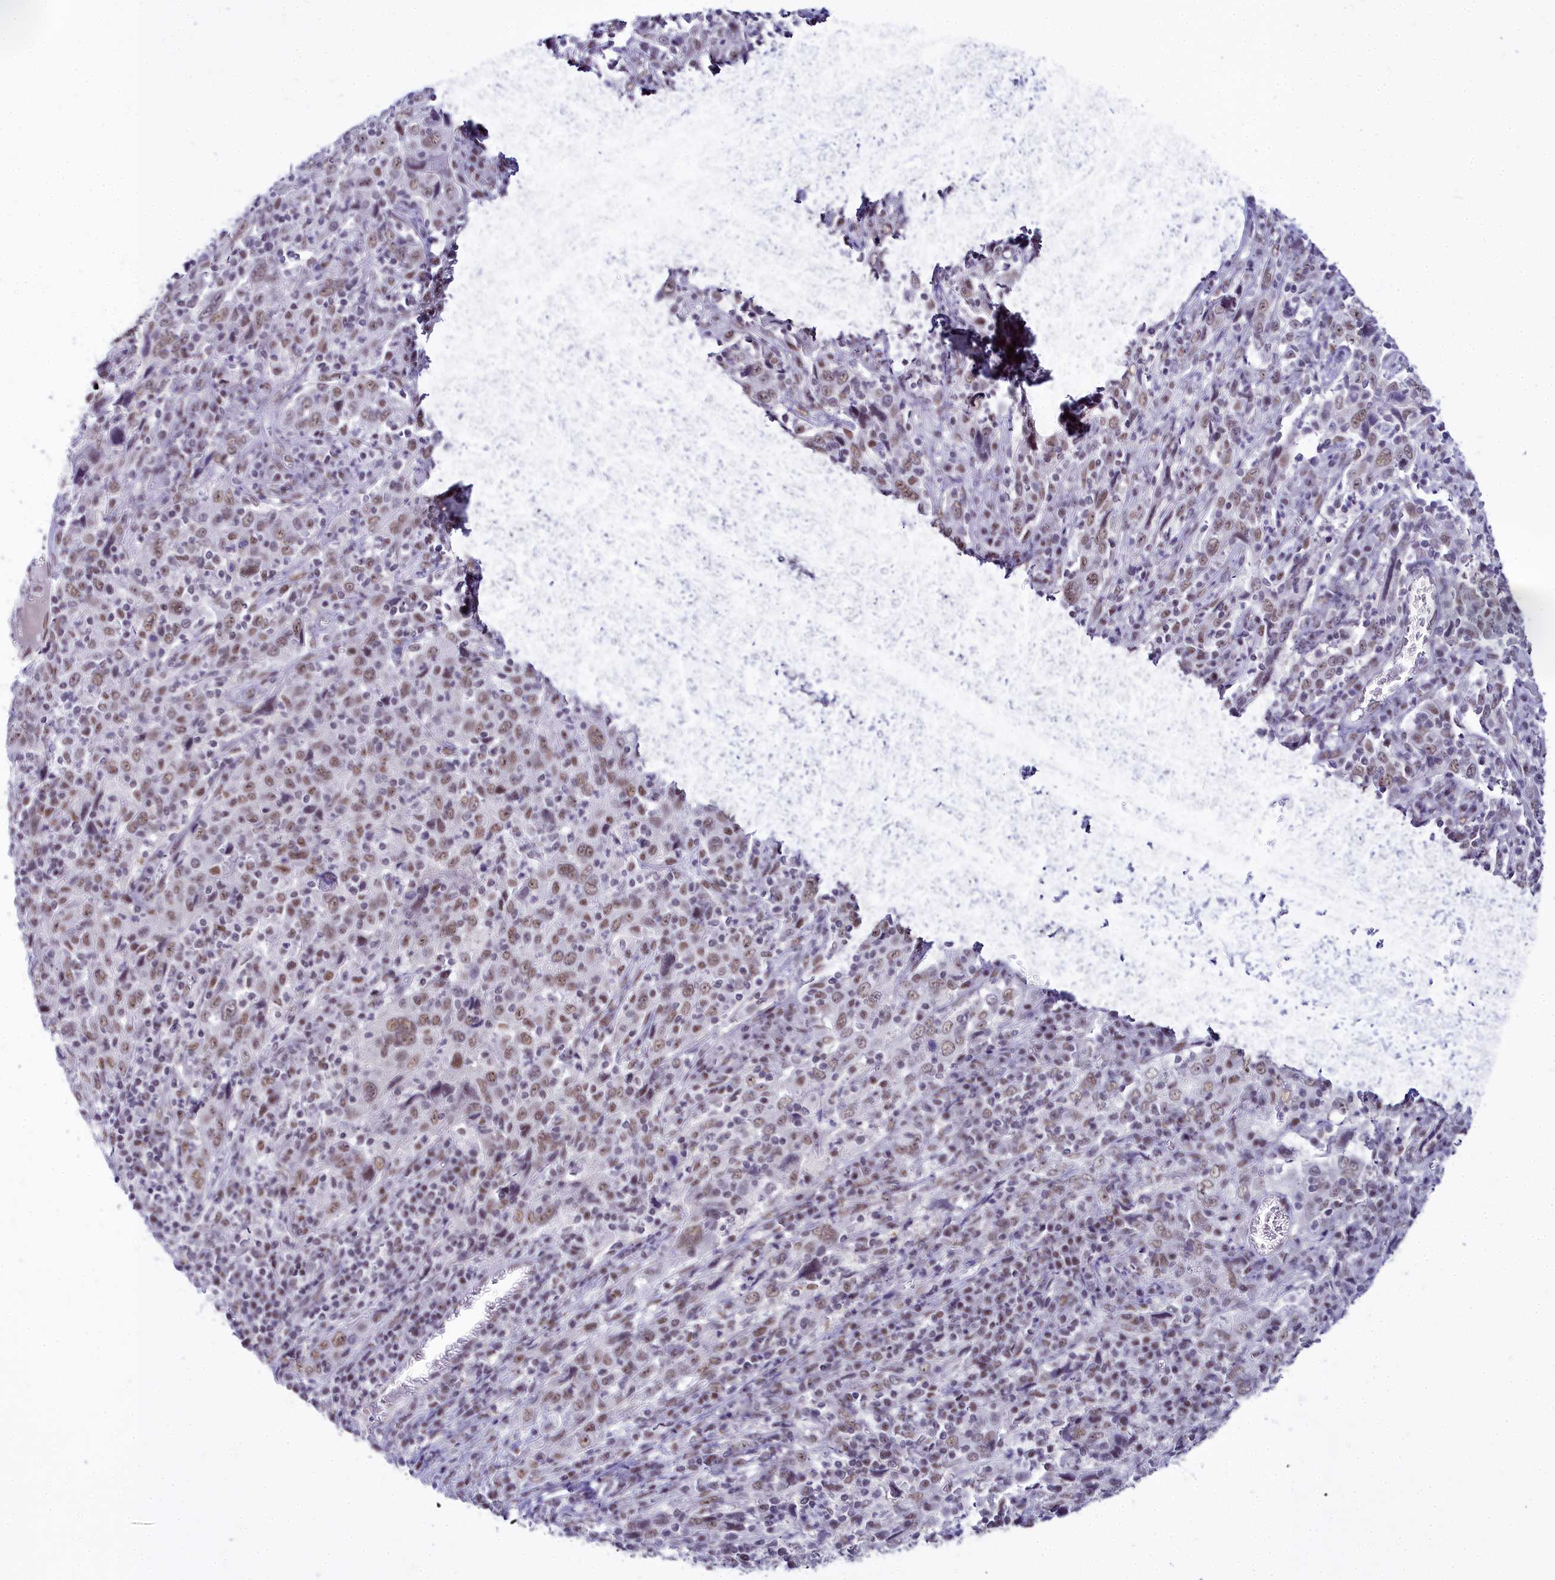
{"staining": {"intensity": "moderate", "quantity": ">75%", "location": "nuclear"}, "tissue": "cervical cancer", "cell_type": "Tumor cells", "image_type": "cancer", "snomed": [{"axis": "morphology", "description": "Squamous cell carcinoma, NOS"}, {"axis": "topography", "description": "Cervix"}], "caption": "Immunohistochemical staining of cervical squamous cell carcinoma displays medium levels of moderate nuclear expression in about >75% of tumor cells.", "gene": "RBM12", "patient": {"sex": "female", "age": 46}}